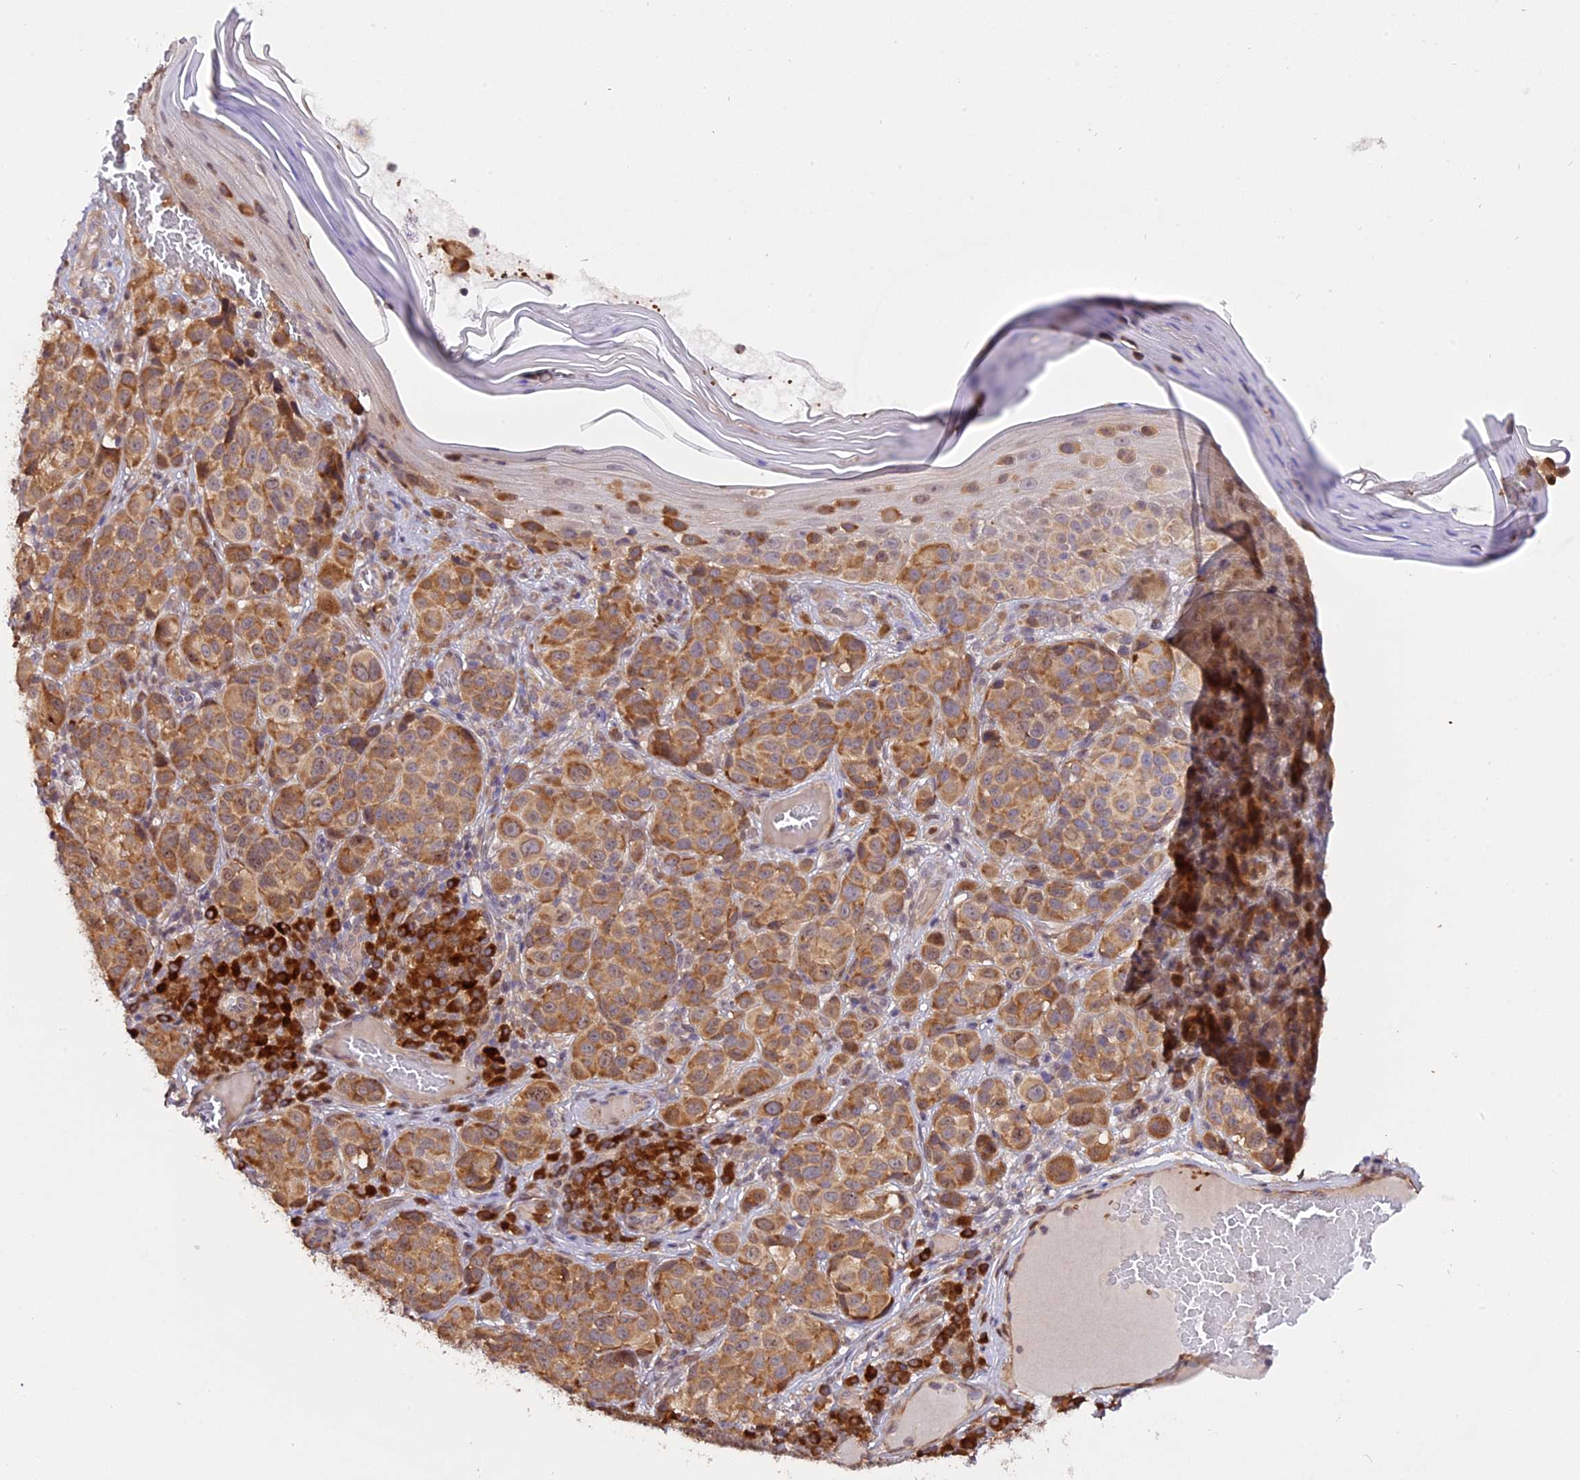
{"staining": {"intensity": "moderate", "quantity": ">75%", "location": "cytoplasmic/membranous"}, "tissue": "melanoma", "cell_type": "Tumor cells", "image_type": "cancer", "snomed": [{"axis": "morphology", "description": "Malignant melanoma, NOS"}, {"axis": "topography", "description": "Skin"}], "caption": "A high-resolution photomicrograph shows immunohistochemistry (IHC) staining of melanoma, which exhibits moderate cytoplasmic/membranous expression in approximately >75% of tumor cells.", "gene": "HERPUD1", "patient": {"sex": "male", "age": 38}}